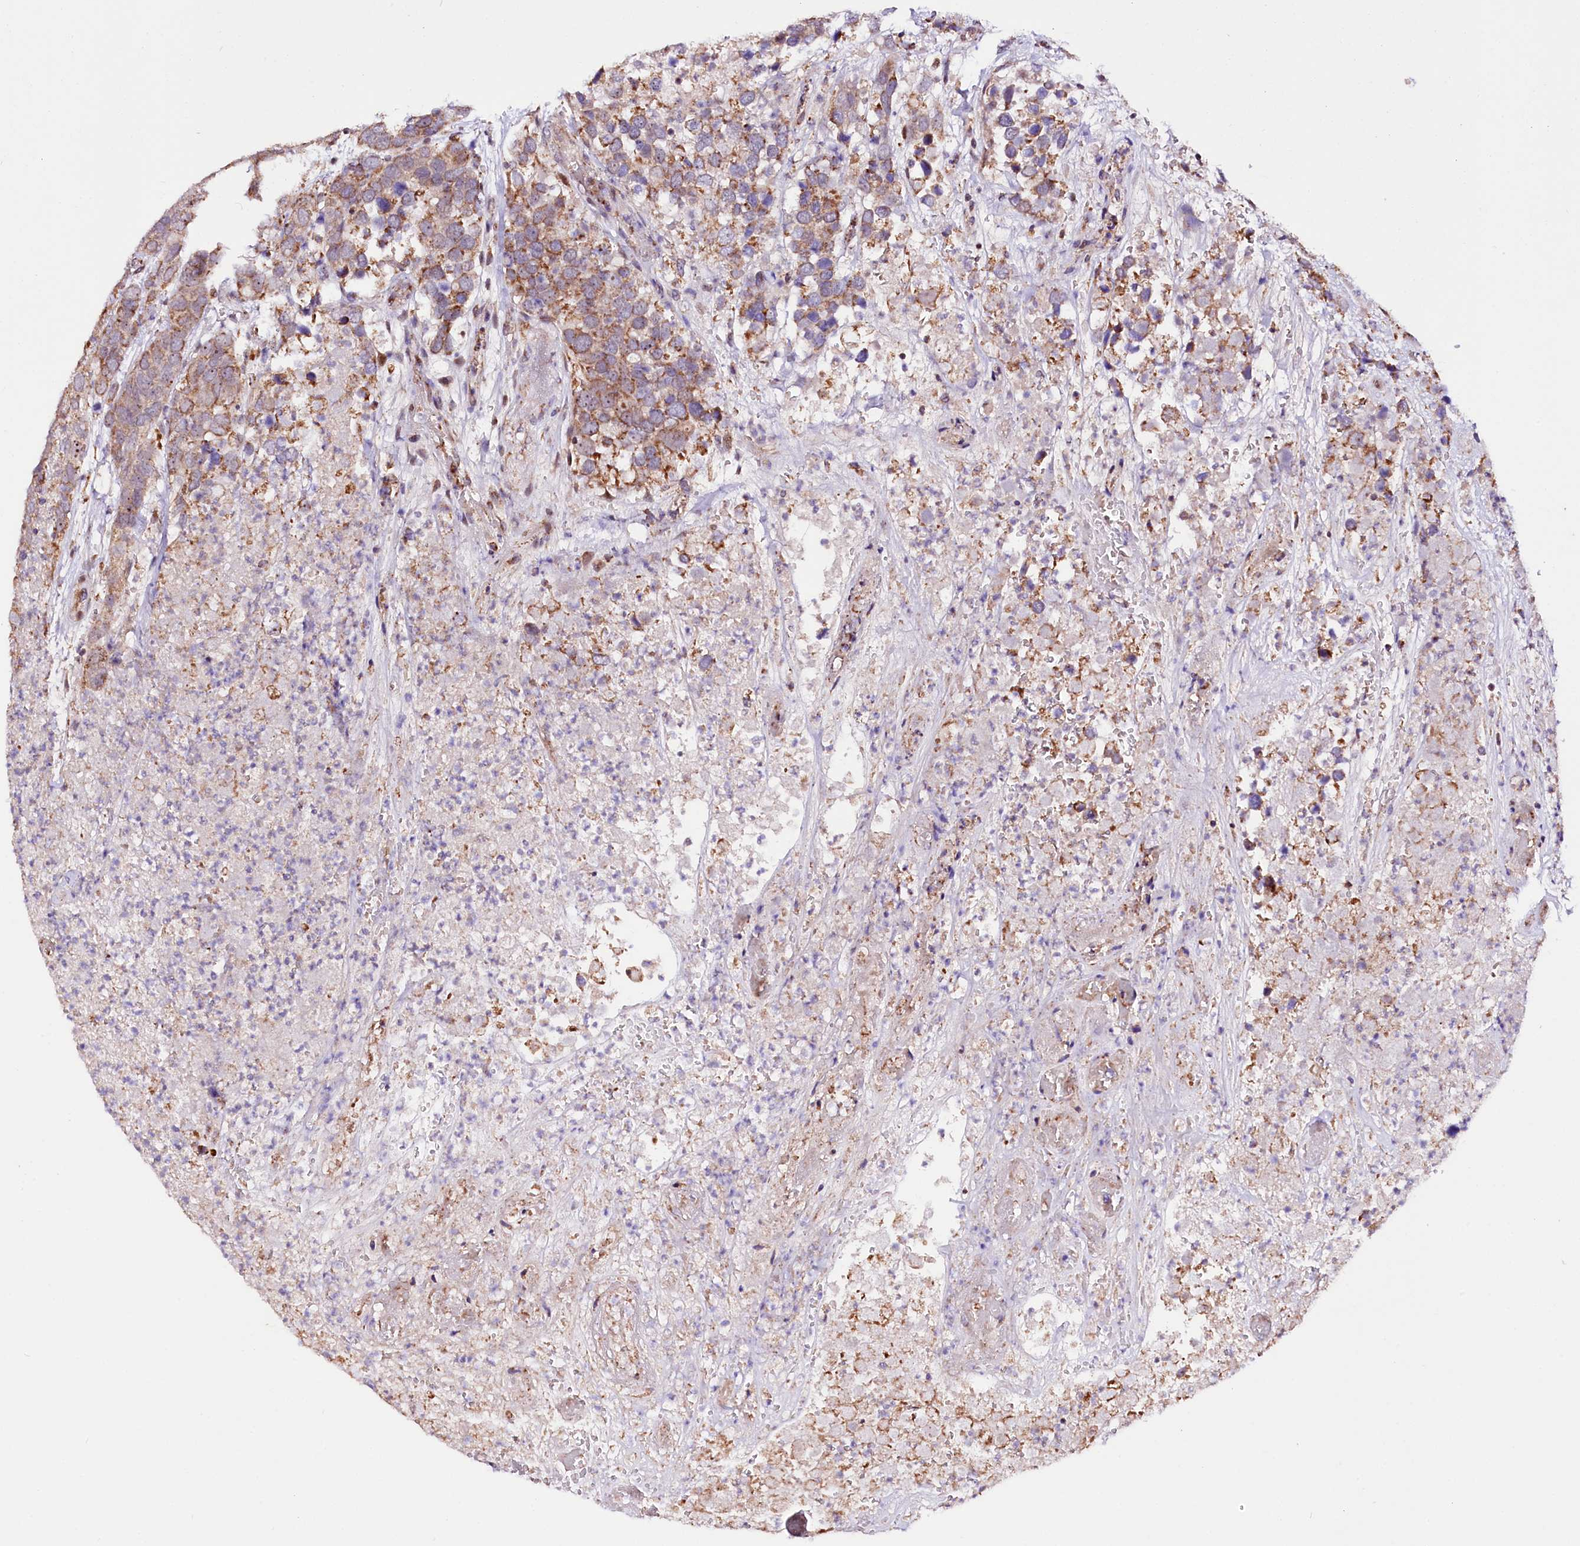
{"staining": {"intensity": "moderate", "quantity": ">75%", "location": "cytoplasmic/membranous"}, "tissue": "breast cancer", "cell_type": "Tumor cells", "image_type": "cancer", "snomed": [{"axis": "morphology", "description": "Duct carcinoma"}, {"axis": "topography", "description": "Breast"}], "caption": "IHC of human breast cancer (intraductal carcinoma) shows medium levels of moderate cytoplasmic/membranous staining in approximately >75% of tumor cells.", "gene": "ST7", "patient": {"sex": "female", "age": 83}}